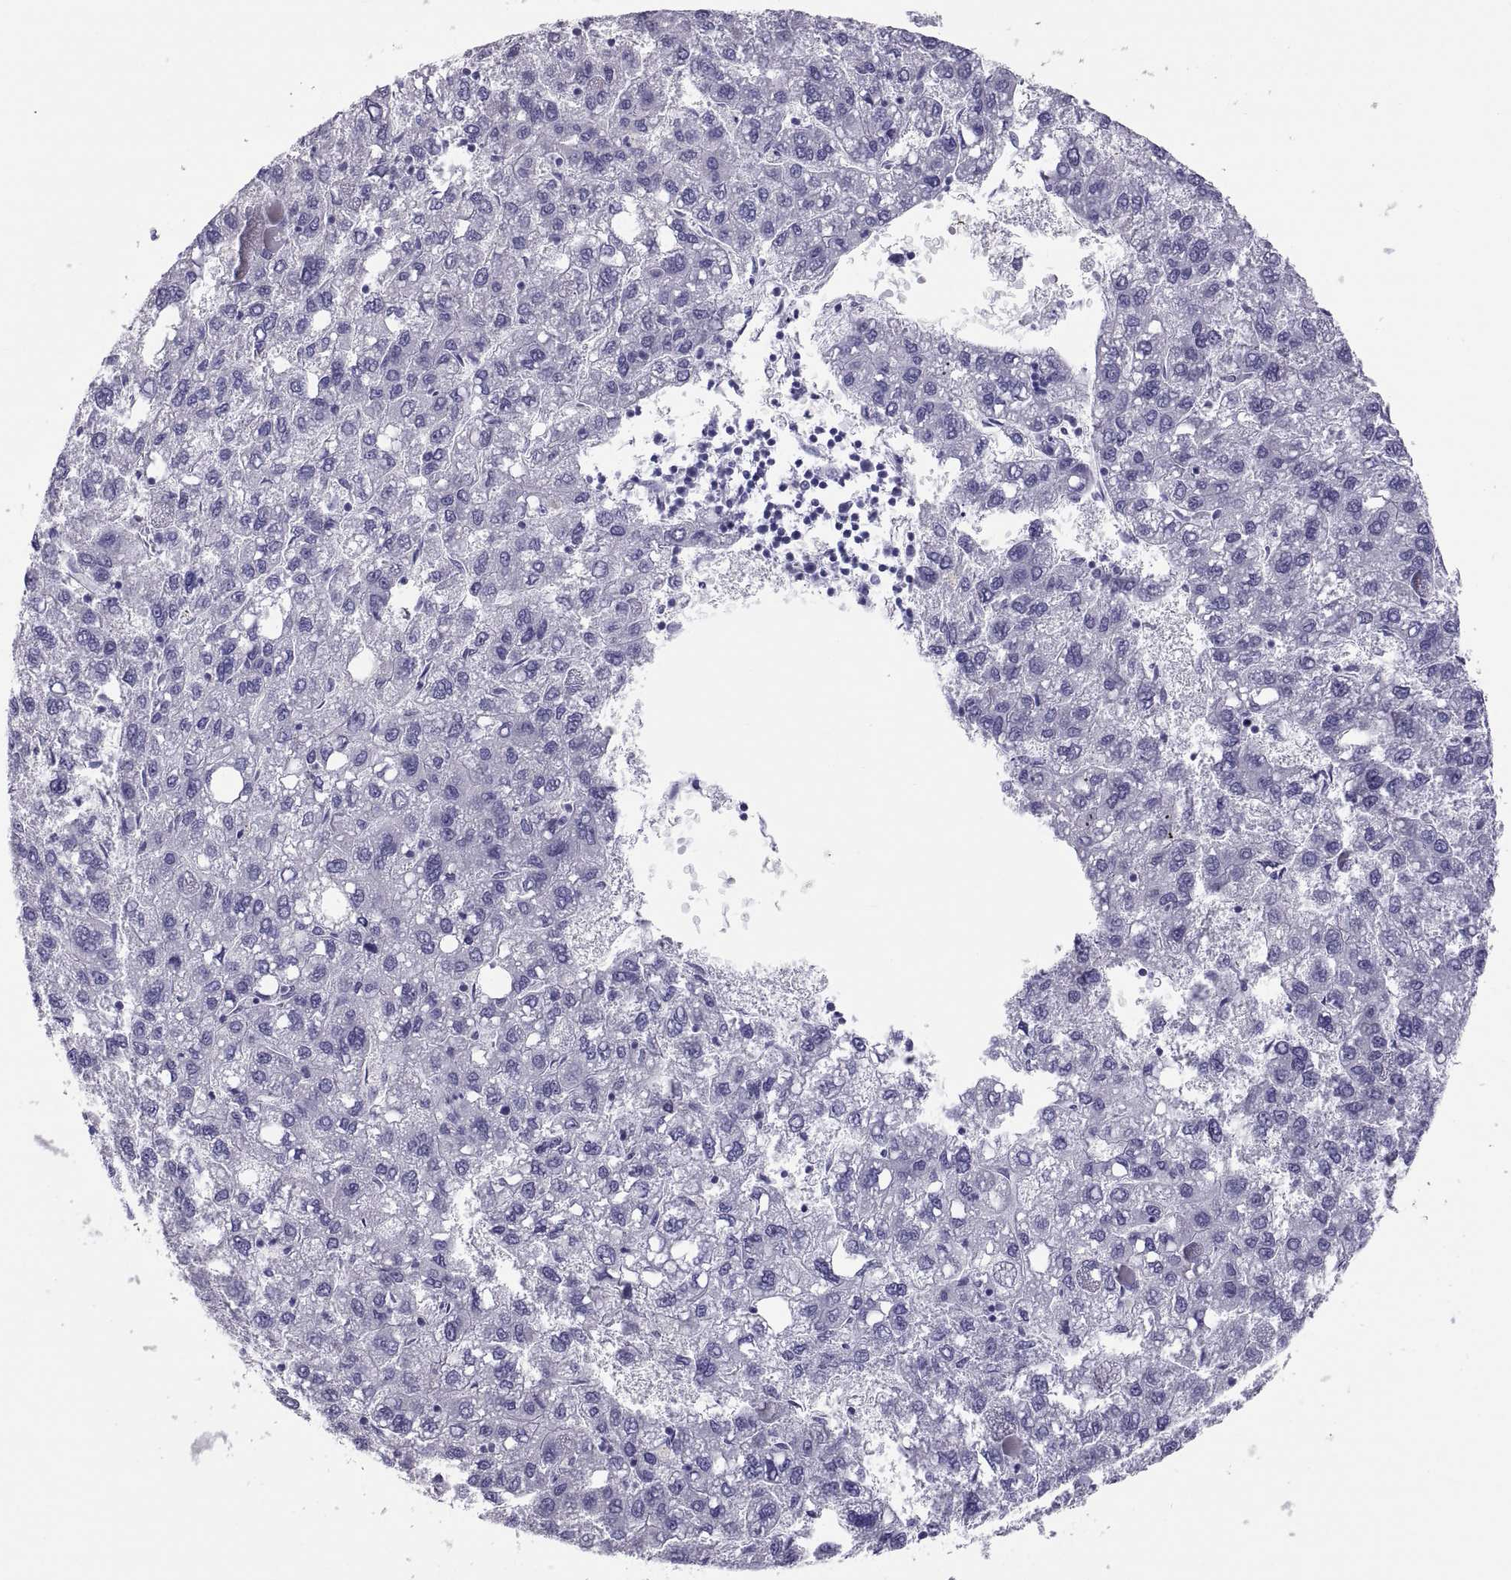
{"staining": {"intensity": "negative", "quantity": "none", "location": "none"}, "tissue": "liver cancer", "cell_type": "Tumor cells", "image_type": "cancer", "snomed": [{"axis": "morphology", "description": "Carcinoma, Hepatocellular, NOS"}, {"axis": "topography", "description": "Liver"}], "caption": "This is a histopathology image of immunohistochemistry staining of liver cancer (hepatocellular carcinoma), which shows no staining in tumor cells. (Brightfield microscopy of DAB IHC at high magnification).", "gene": "RNASE12", "patient": {"sex": "female", "age": 82}}